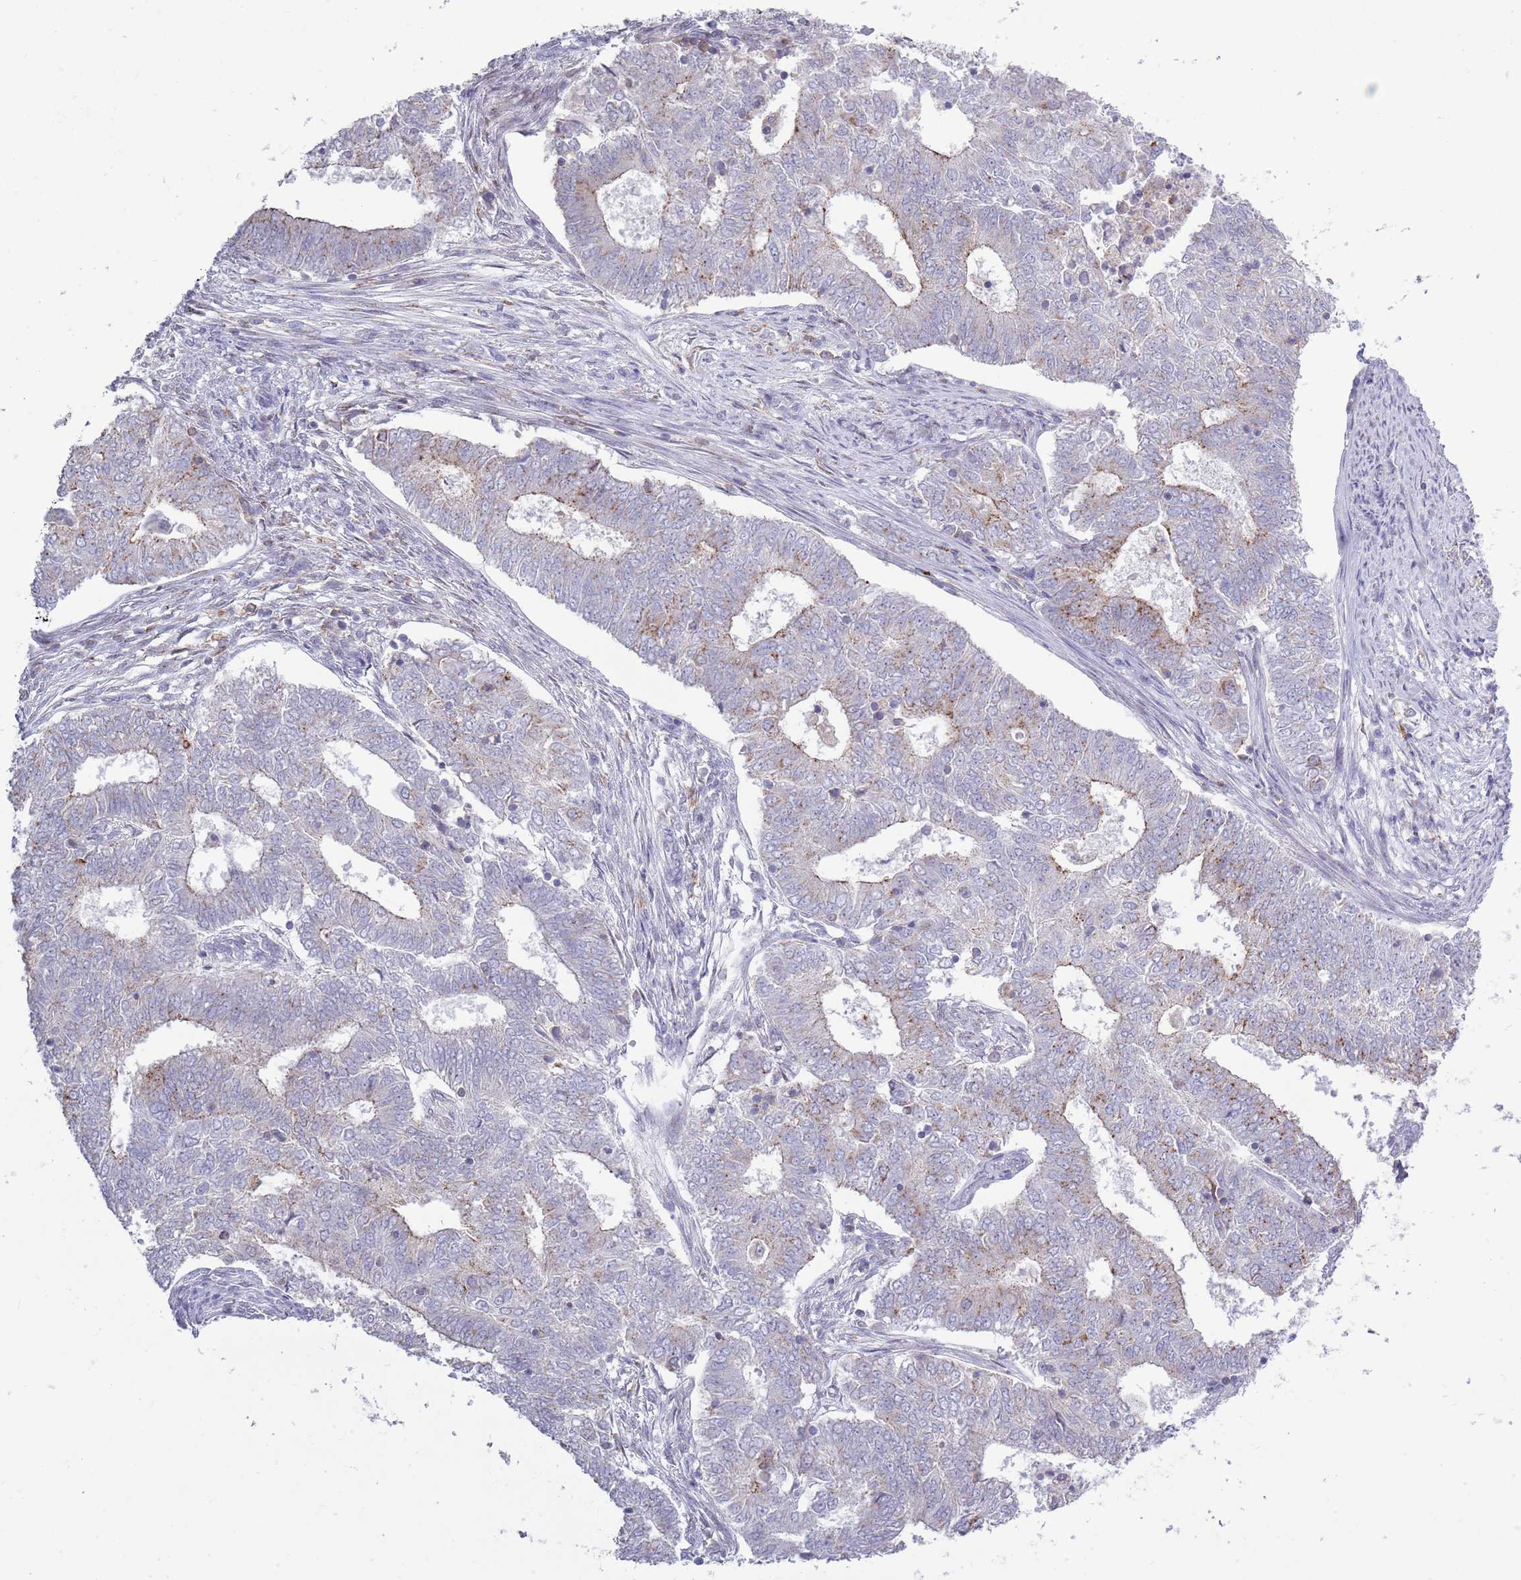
{"staining": {"intensity": "weak", "quantity": "<25%", "location": "cytoplasmic/membranous"}, "tissue": "endometrial cancer", "cell_type": "Tumor cells", "image_type": "cancer", "snomed": [{"axis": "morphology", "description": "Adenocarcinoma, NOS"}, {"axis": "topography", "description": "Endometrium"}], "caption": "This histopathology image is of endometrial adenocarcinoma stained with IHC to label a protein in brown with the nuclei are counter-stained blue. There is no expression in tumor cells.", "gene": "ACSBG1", "patient": {"sex": "female", "age": 62}}